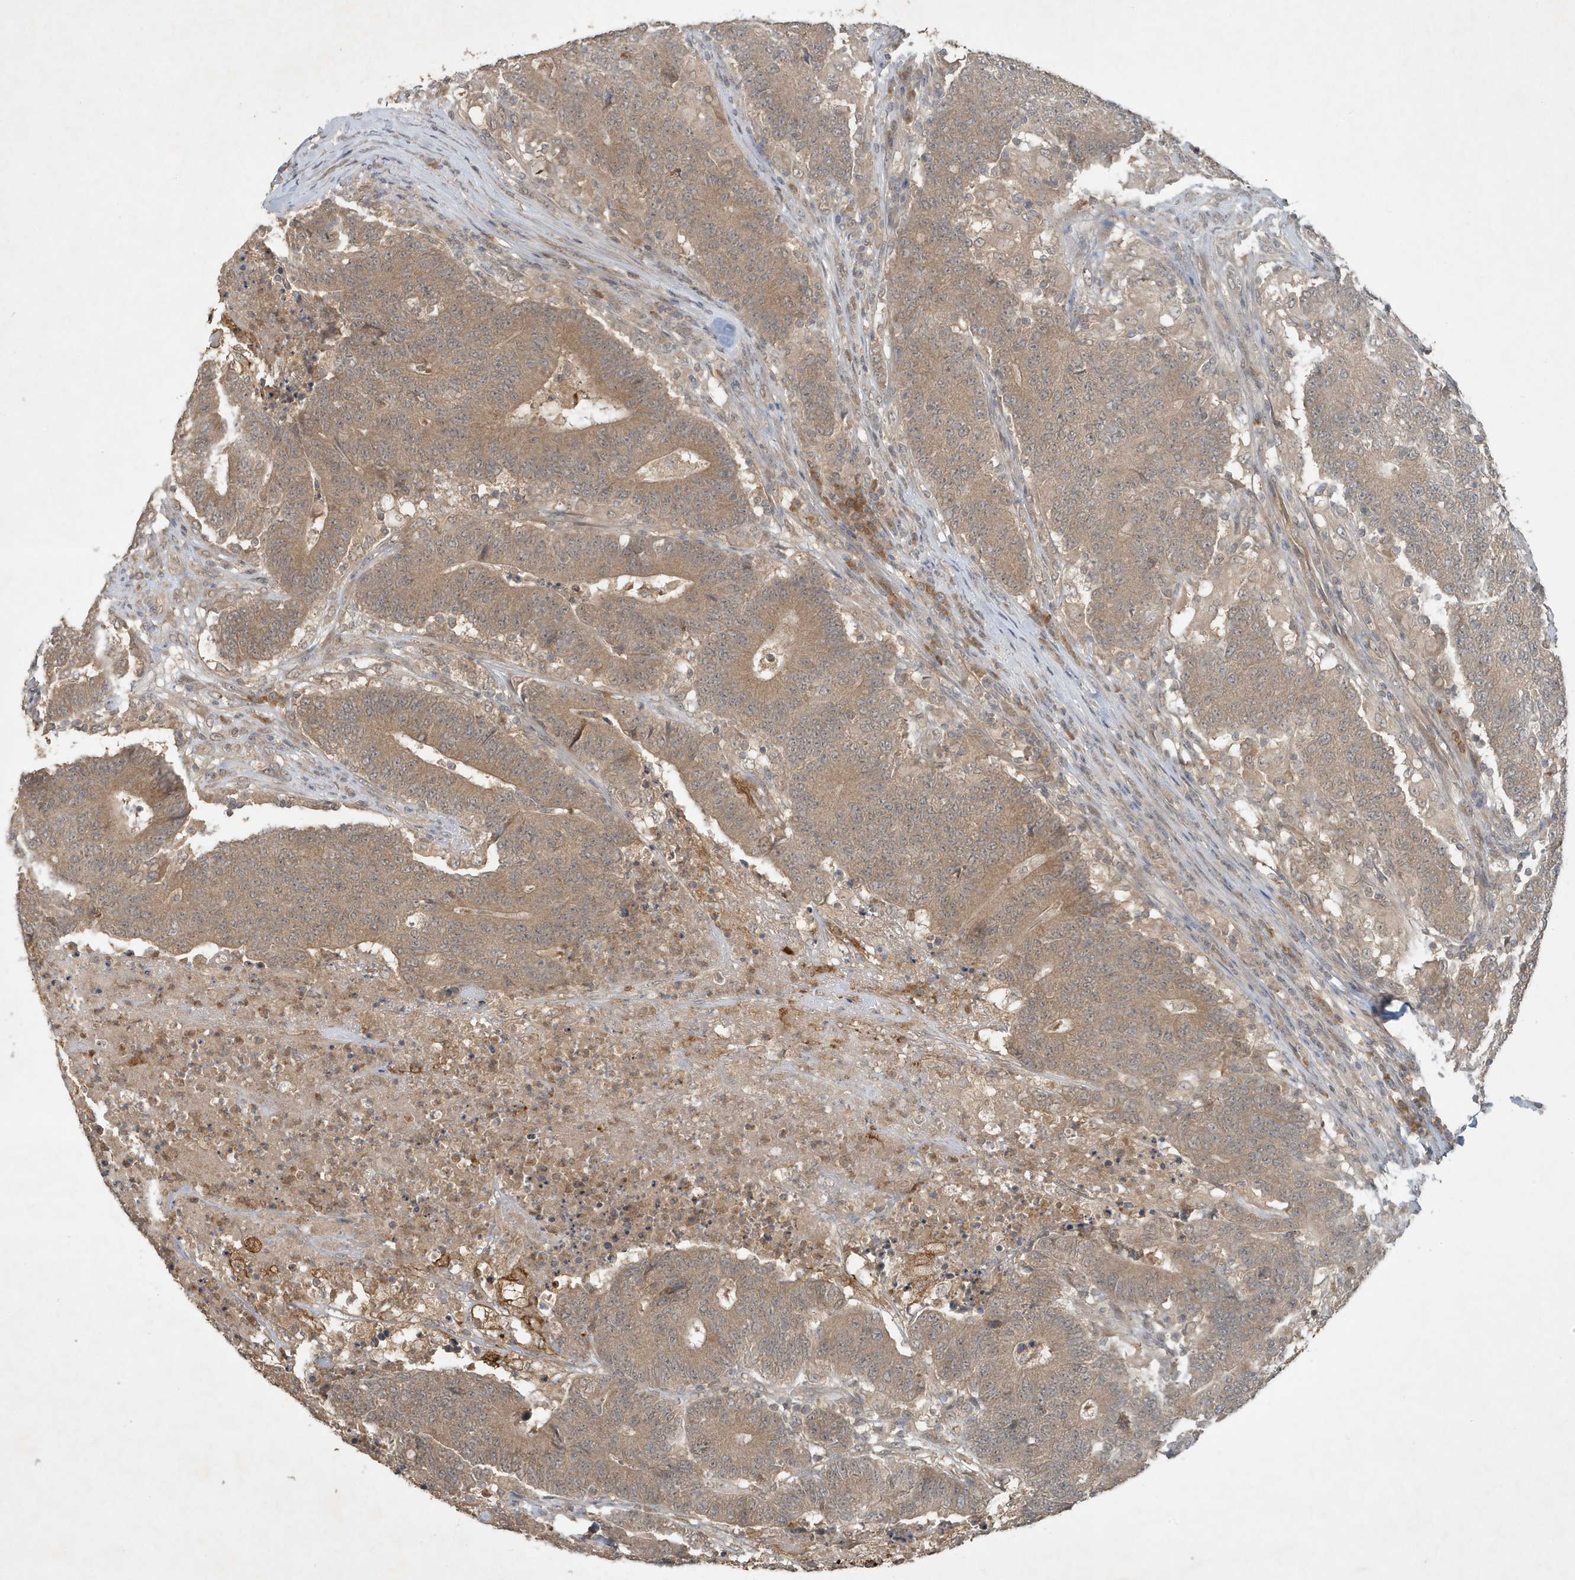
{"staining": {"intensity": "moderate", "quantity": ">75%", "location": "cytoplasmic/membranous"}, "tissue": "colorectal cancer", "cell_type": "Tumor cells", "image_type": "cancer", "snomed": [{"axis": "morphology", "description": "Normal tissue, NOS"}, {"axis": "morphology", "description": "Adenocarcinoma, NOS"}, {"axis": "topography", "description": "Colon"}], "caption": "About >75% of tumor cells in human adenocarcinoma (colorectal) demonstrate moderate cytoplasmic/membranous protein positivity as visualized by brown immunohistochemical staining.", "gene": "ABCB9", "patient": {"sex": "female", "age": 75}}